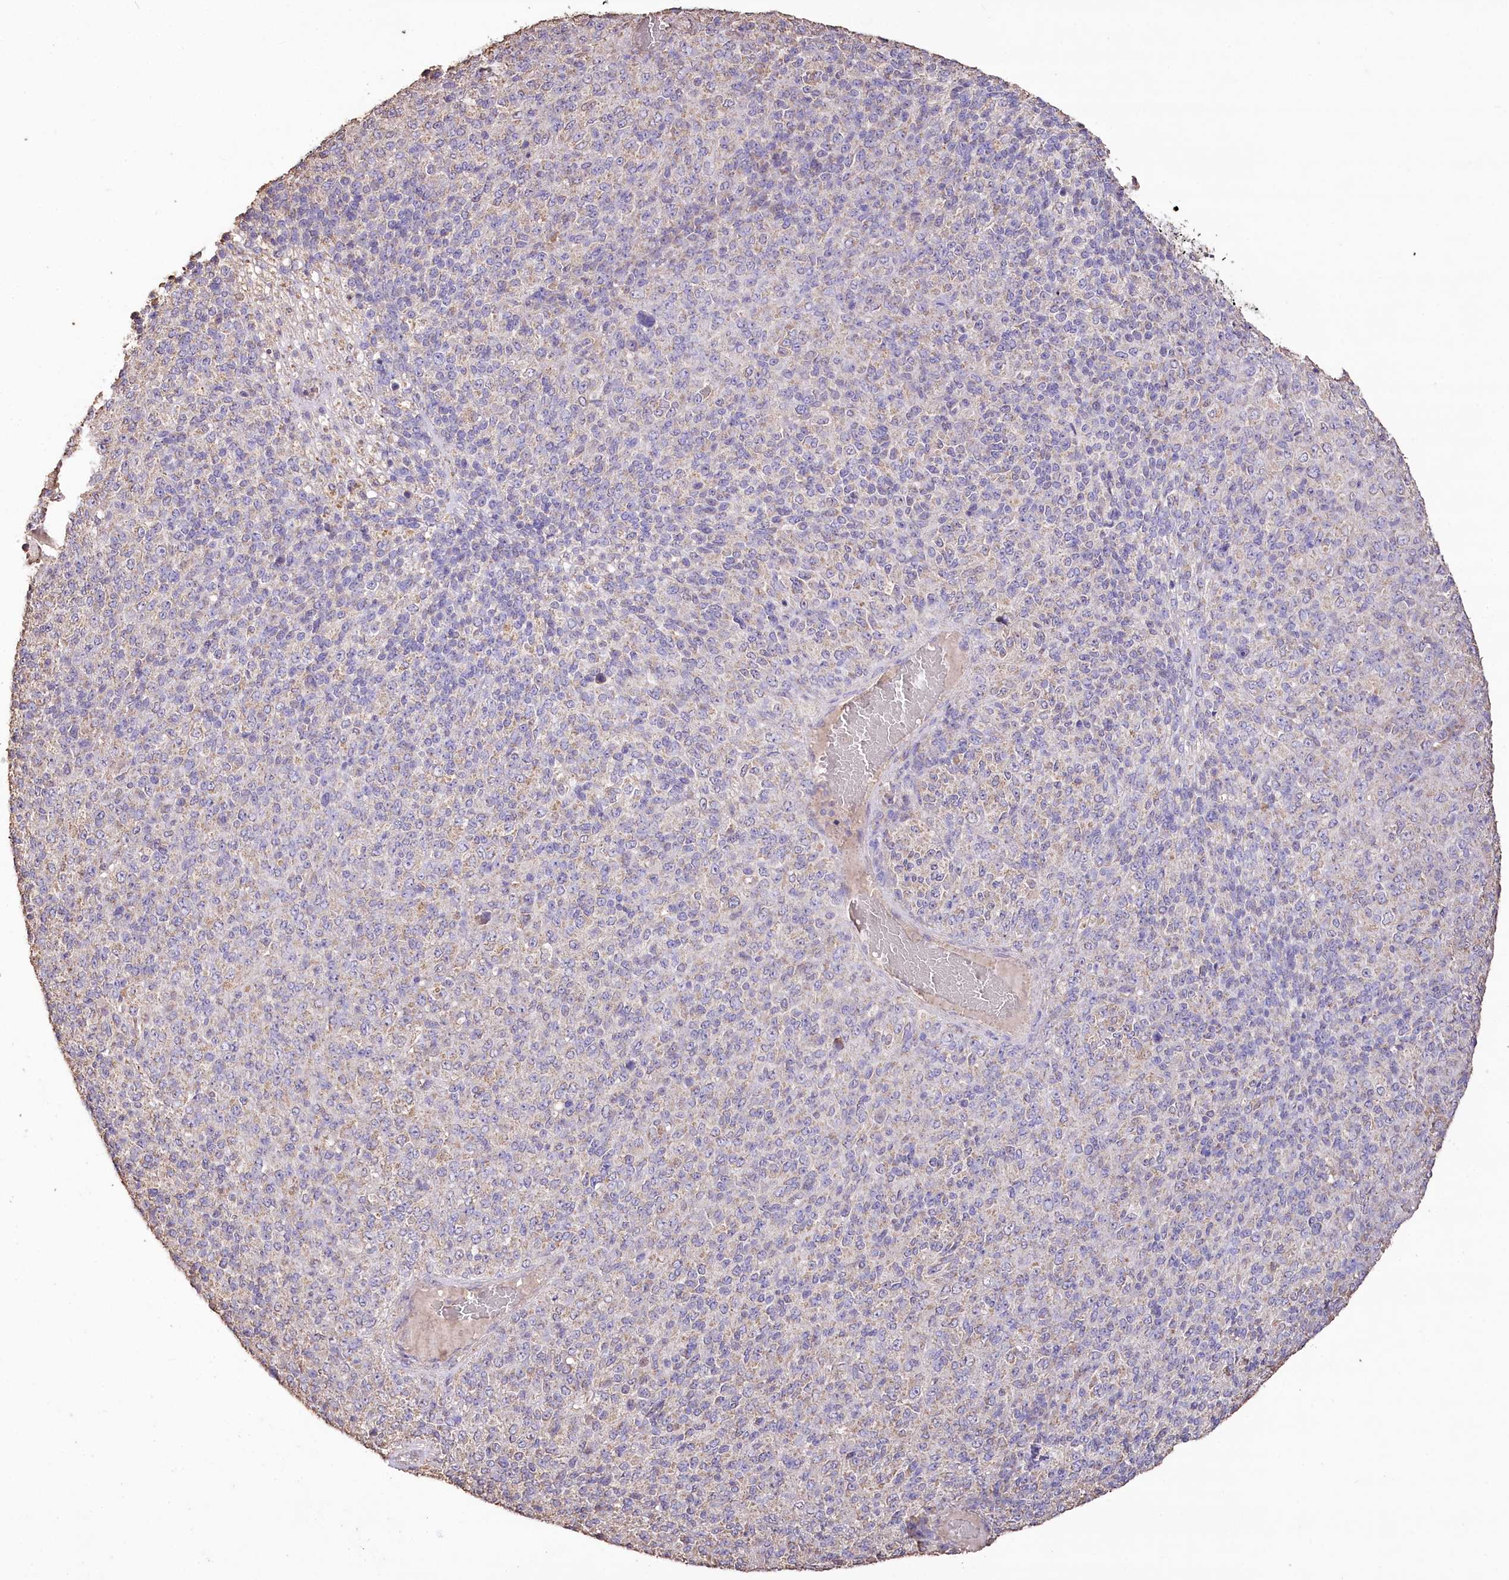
{"staining": {"intensity": "negative", "quantity": "none", "location": "none"}, "tissue": "melanoma", "cell_type": "Tumor cells", "image_type": "cancer", "snomed": [{"axis": "morphology", "description": "Malignant melanoma, Metastatic site"}, {"axis": "topography", "description": "Brain"}], "caption": "The micrograph demonstrates no significant expression in tumor cells of malignant melanoma (metastatic site).", "gene": "IREB2", "patient": {"sex": "female", "age": 56}}